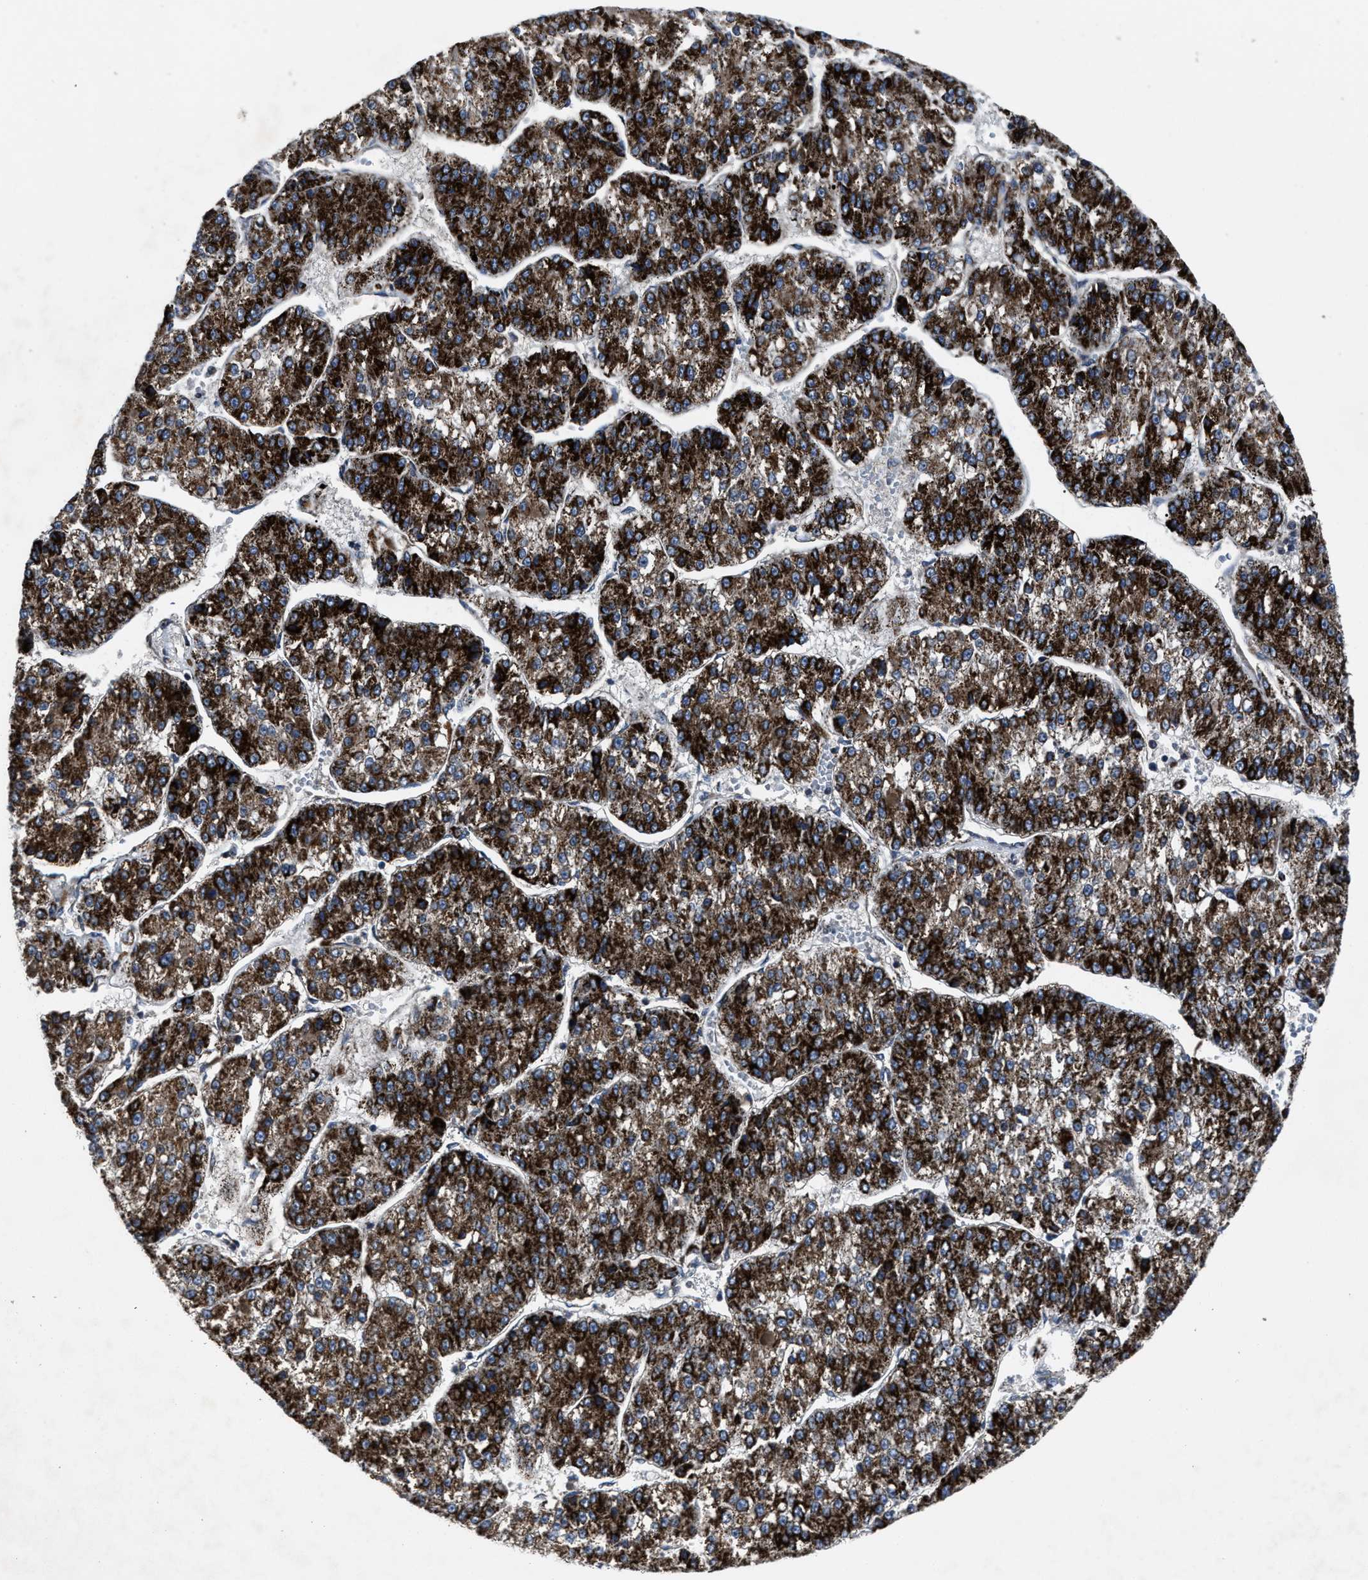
{"staining": {"intensity": "strong", "quantity": ">75%", "location": "cytoplasmic/membranous"}, "tissue": "liver cancer", "cell_type": "Tumor cells", "image_type": "cancer", "snomed": [{"axis": "morphology", "description": "Carcinoma, Hepatocellular, NOS"}, {"axis": "topography", "description": "Liver"}], "caption": "Brown immunohistochemical staining in human liver hepatocellular carcinoma exhibits strong cytoplasmic/membranous expression in about >75% of tumor cells. Immunohistochemistry (ihc) stains the protein in brown and the nuclei are stained blue.", "gene": "PASK", "patient": {"sex": "female", "age": 73}}